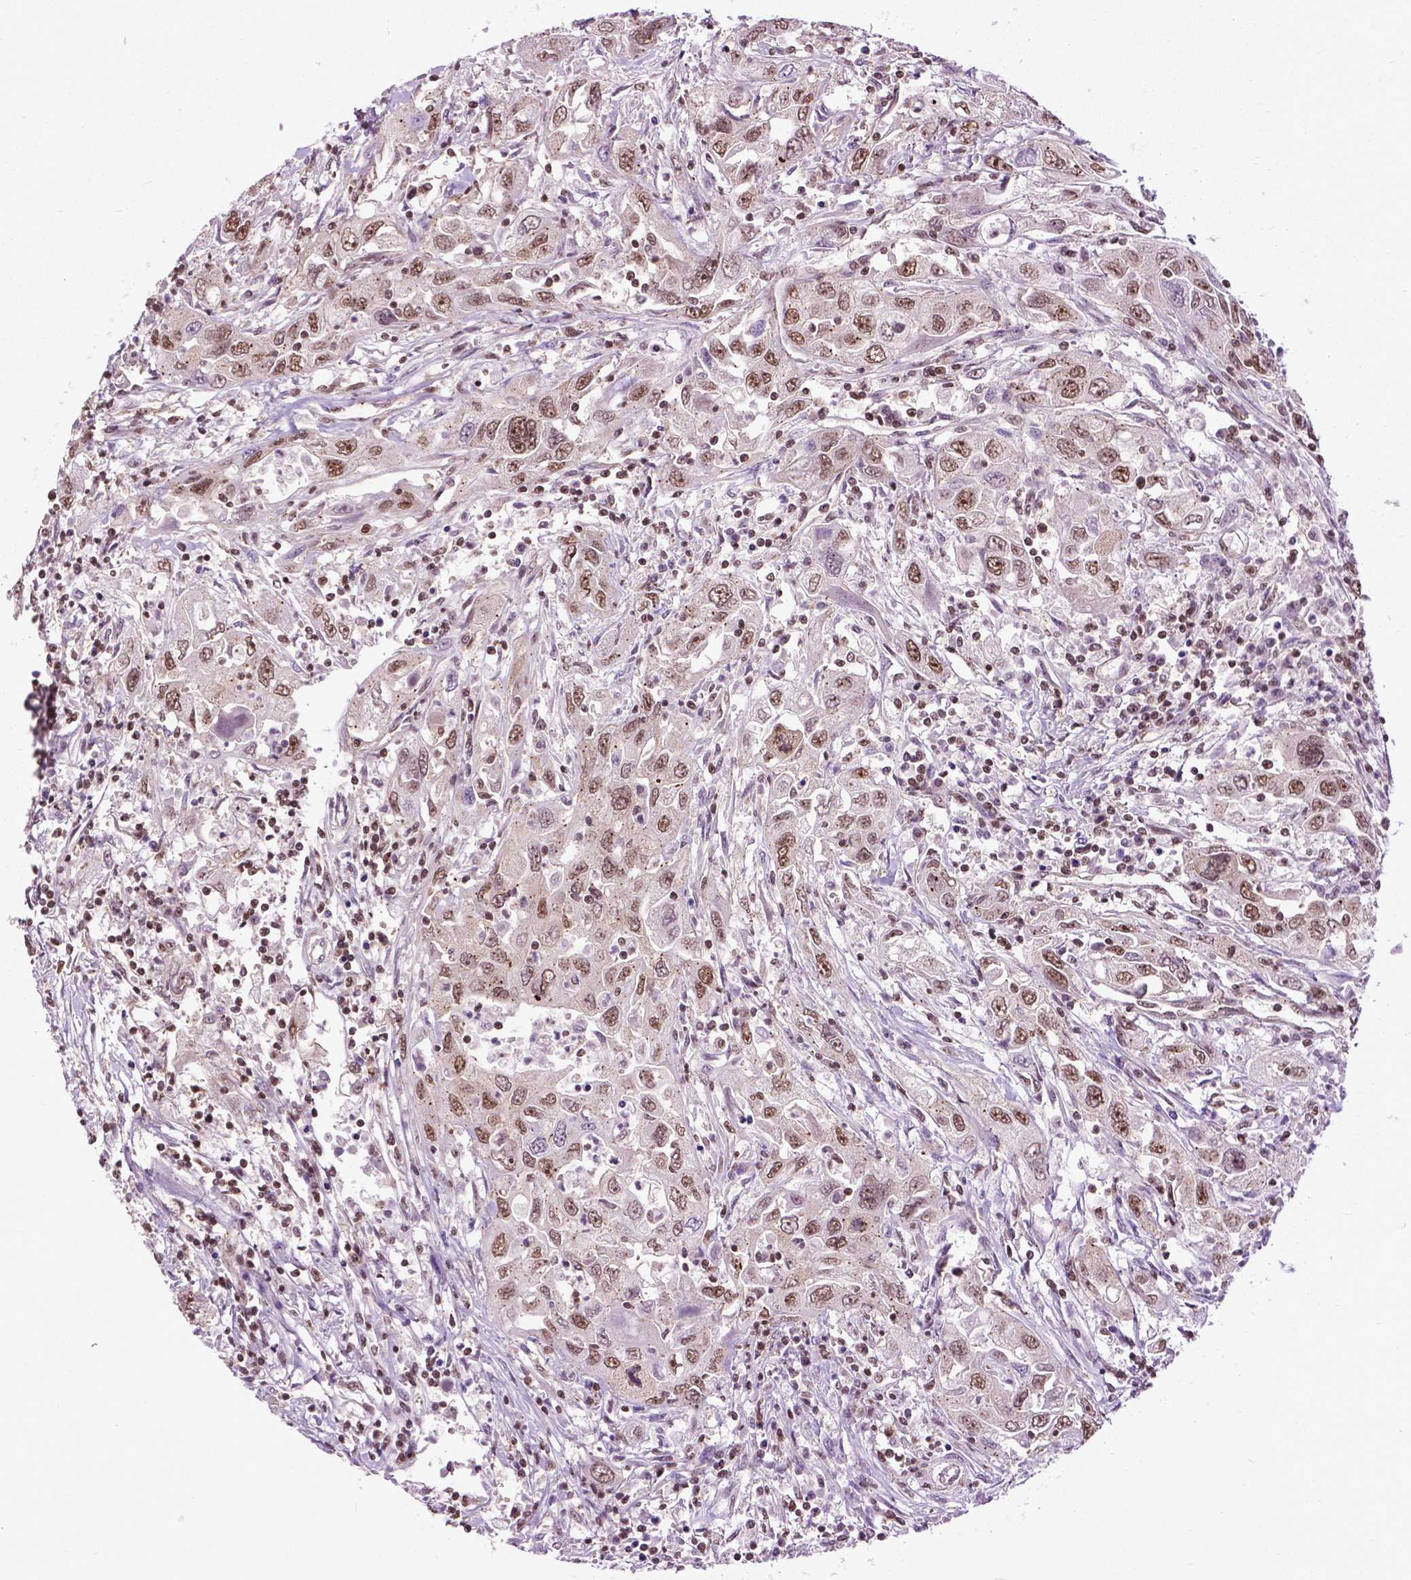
{"staining": {"intensity": "moderate", "quantity": ">75%", "location": "nuclear"}, "tissue": "urothelial cancer", "cell_type": "Tumor cells", "image_type": "cancer", "snomed": [{"axis": "morphology", "description": "Urothelial carcinoma, High grade"}, {"axis": "topography", "description": "Urinary bladder"}], "caption": "Immunohistochemistry (IHC) staining of urothelial cancer, which exhibits medium levels of moderate nuclear expression in about >75% of tumor cells indicating moderate nuclear protein expression. The staining was performed using DAB (3,3'-diaminobenzidine) (brown) for protein detection and nuclei were counterstained in hematoxylin (blue).", "gene": "EAF1", "patient": {"sex": "male", "age": 76}}